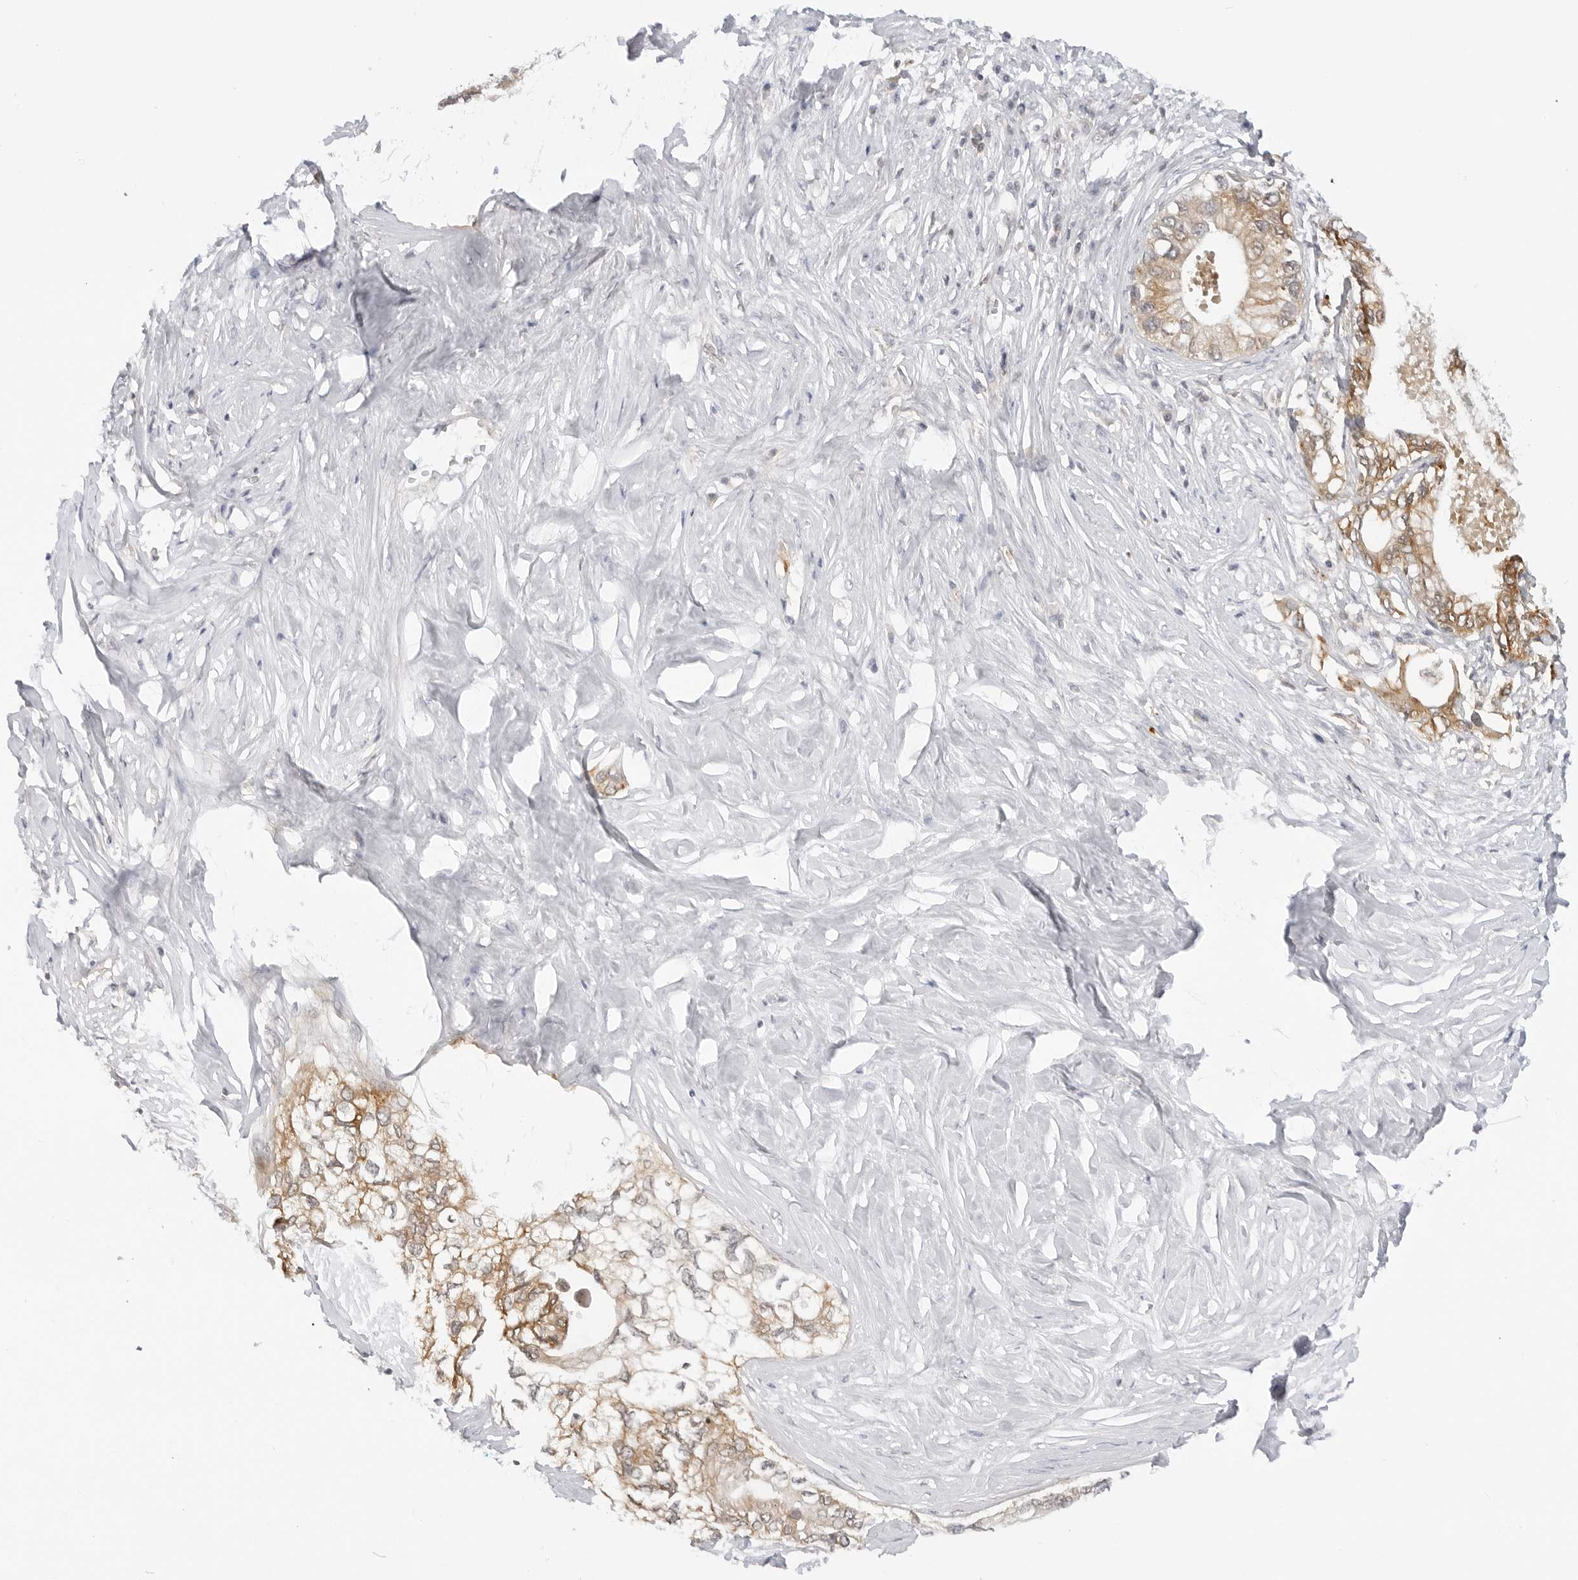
{"staining": {"intensity": "moderate", "quantity": ">75%", "location": "cytoplasmic/membranous"}, "tissue": "pancreatic cancer", "cell_type": "Tumor cells", "image_type": "cancer", "snomed": [{"axis": "morphology", "description": "Normal tissue, NOS"}, {"axis": "morphology", "description": "Adenocarcinoma, NOS"}, {"axis": "topography", "description": "Pancreas"}, {"axis": "topography", "description": "Peripheral nerve tissue"}], "caption": "Tumor cells exhibit moderate cytoplasmic/membranous positivity in approximately >75% of cells in pancreatic cancer (adenocarcinoma). (brown staining indicates protein expression, while blue staining denotes nuclei).", "gene": "MAP2K5", "patient": {"sex": "male", "age": 59}}